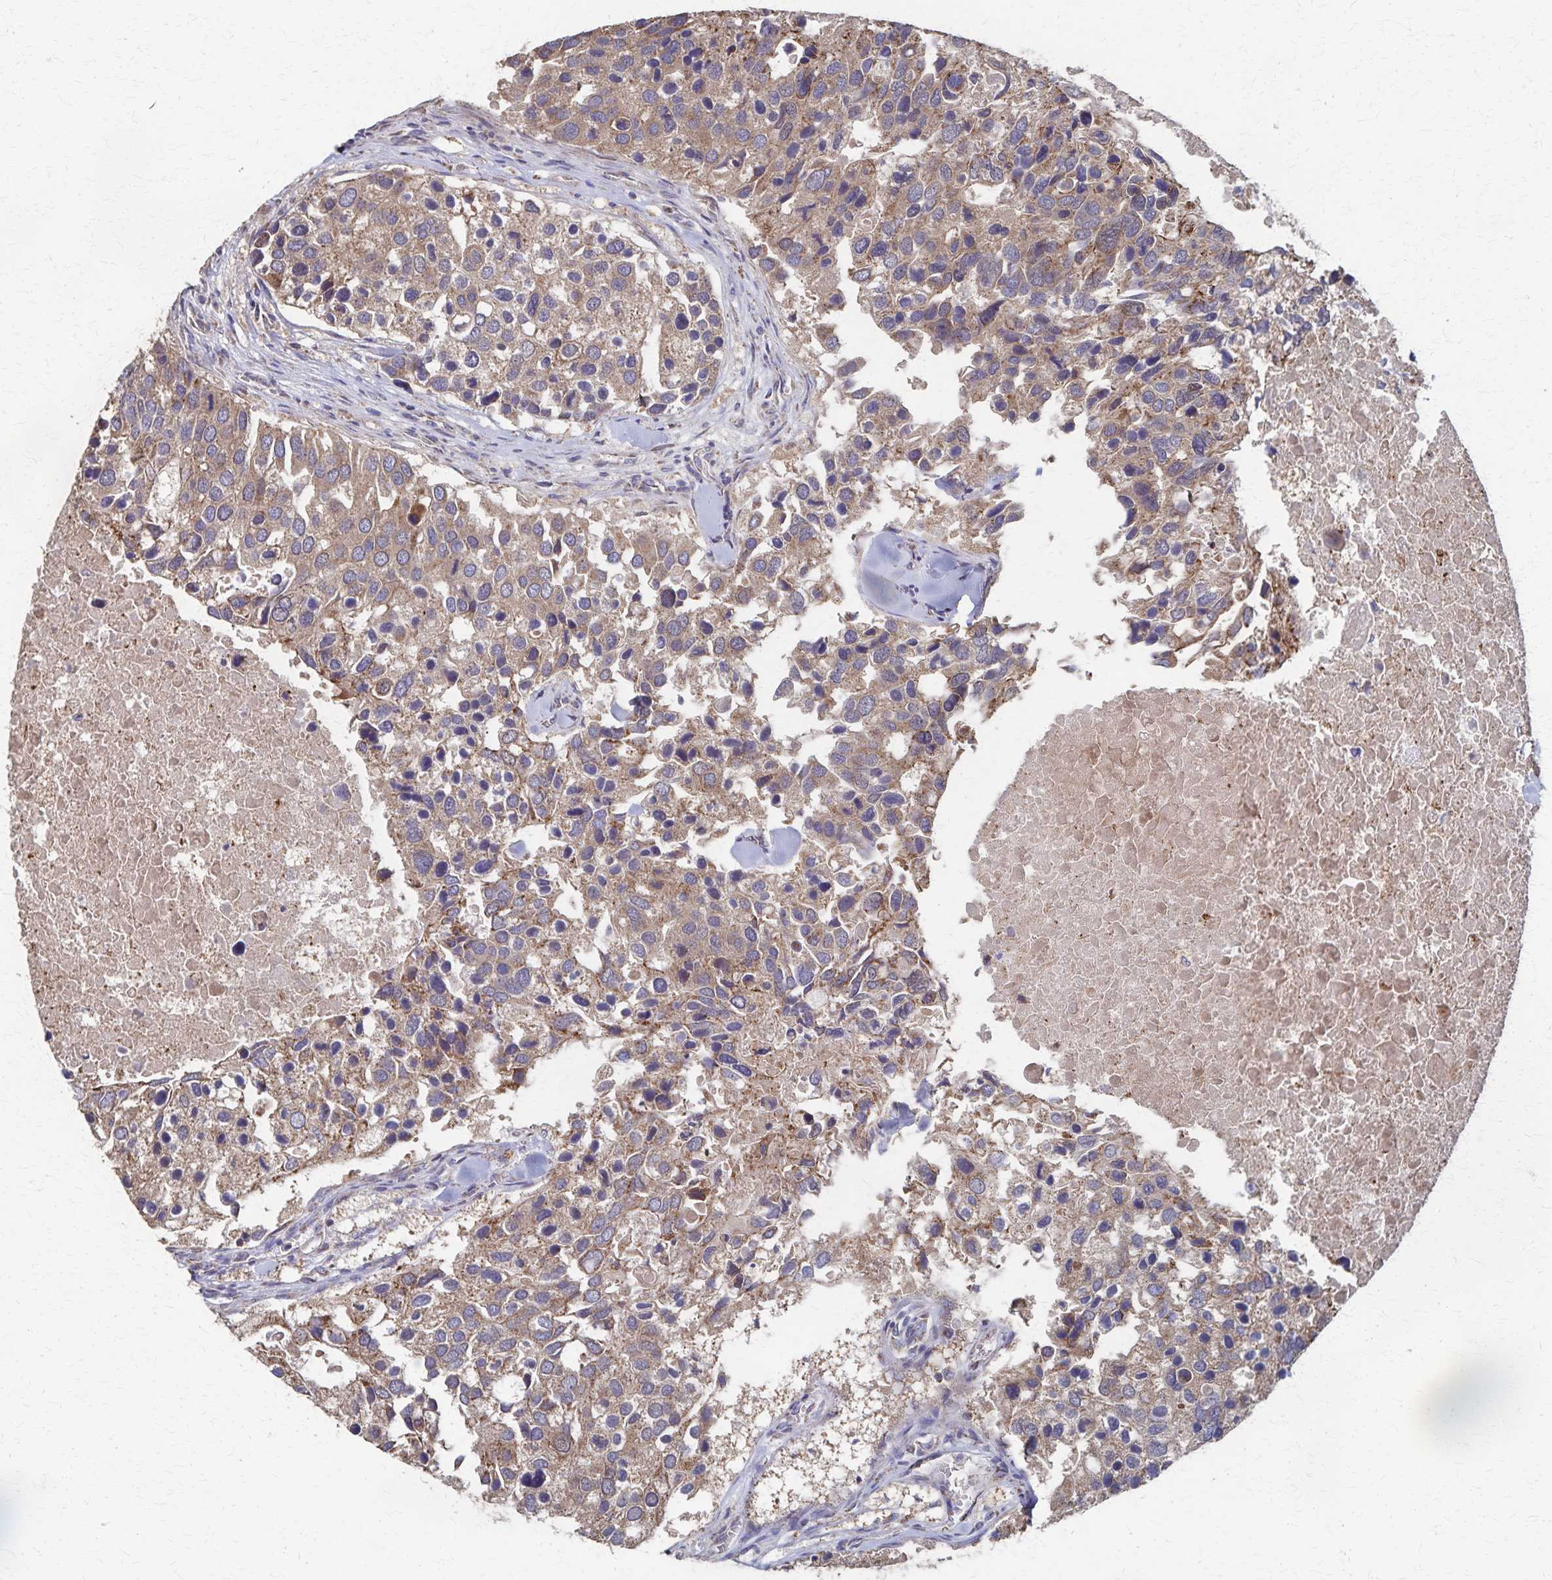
{"staining": {"intensity": "moderate", "quantity": ">75%", "location": "cytoplasmic/membranous"}, "tissue": "breast cancer", "cell_type": "Tumor cells", "image_type": "cancer", "snomed": [{"axis": "morphology", "description": "Duct carcinoma"}, {"axis": "topography", "description": "Breast"}], "caption": "Moderate cytoplasmic/membranous staining for a protein is identified in about >75% of tumor cells of breast intraductal carcinoma using immunohistochemistry.", "gene": "PGAP2", "patient": {"sex": "female", "age": 83}}